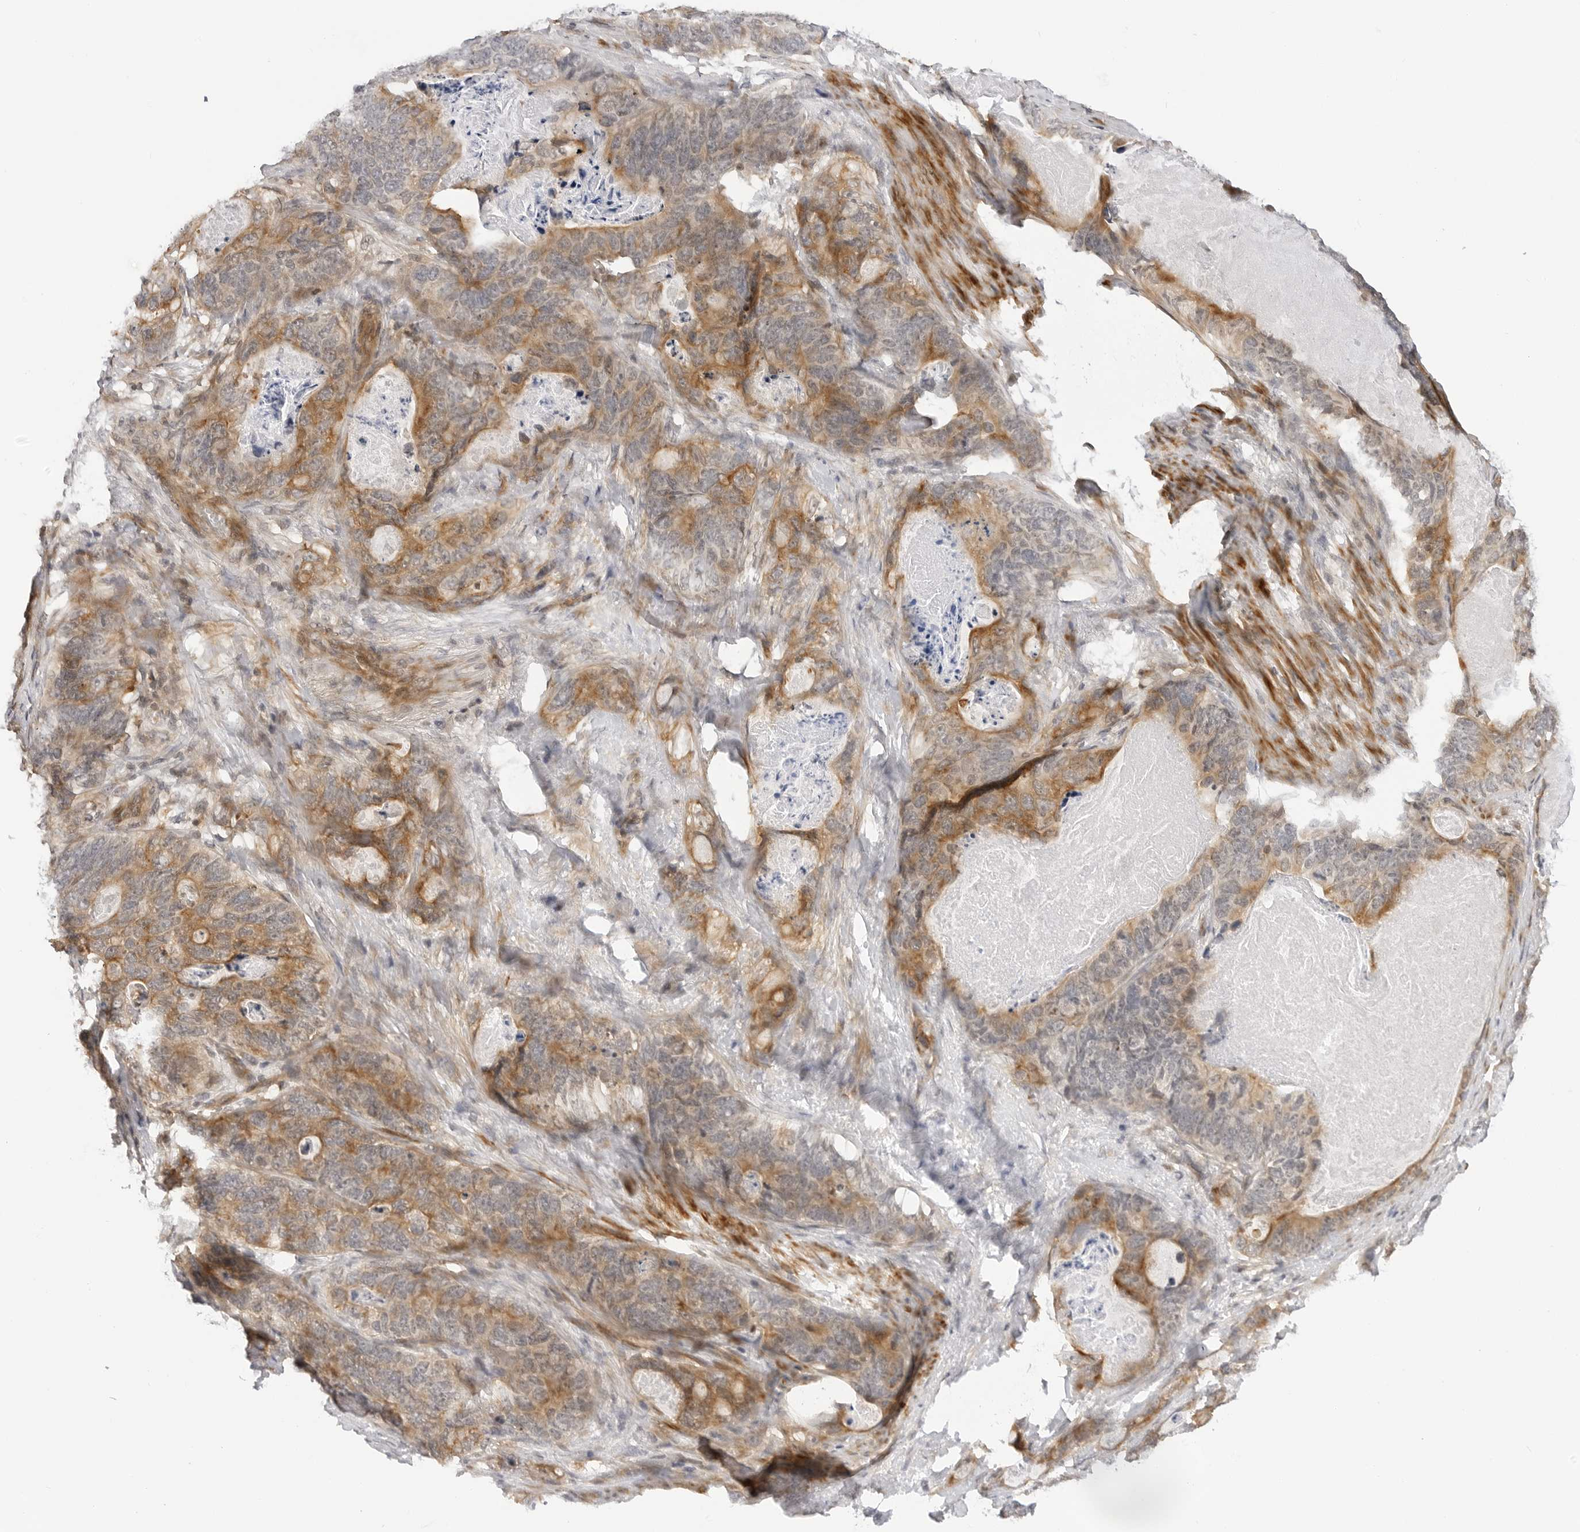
{"staining": {"intensity": "moderate", "quantity": ">75%", "location": "cytoplasmic/membranous"}, "tissue": "stomach cancer", "cell_type": "Tumor cells", "image_type": "cancer", "snomed": [{"axis": "morphology", "description": "Normal tissue, NOS"}, {"axis": "morphology", "description": "Adenocarcinoma, NOS"}, {"axis": "topography", "description": "Stomach"}], "caption": "A photomicrograph of stomach adenocarcinoma stained for a protein displays moderate cytoplasmic/membranous brown staining in tumor cells. Immunohistochemistry stains the protein of interest in brown and the nuclei are stained blue.", "gene": "MAP2K5", "patient": {"sex": "female", "age": 89}}